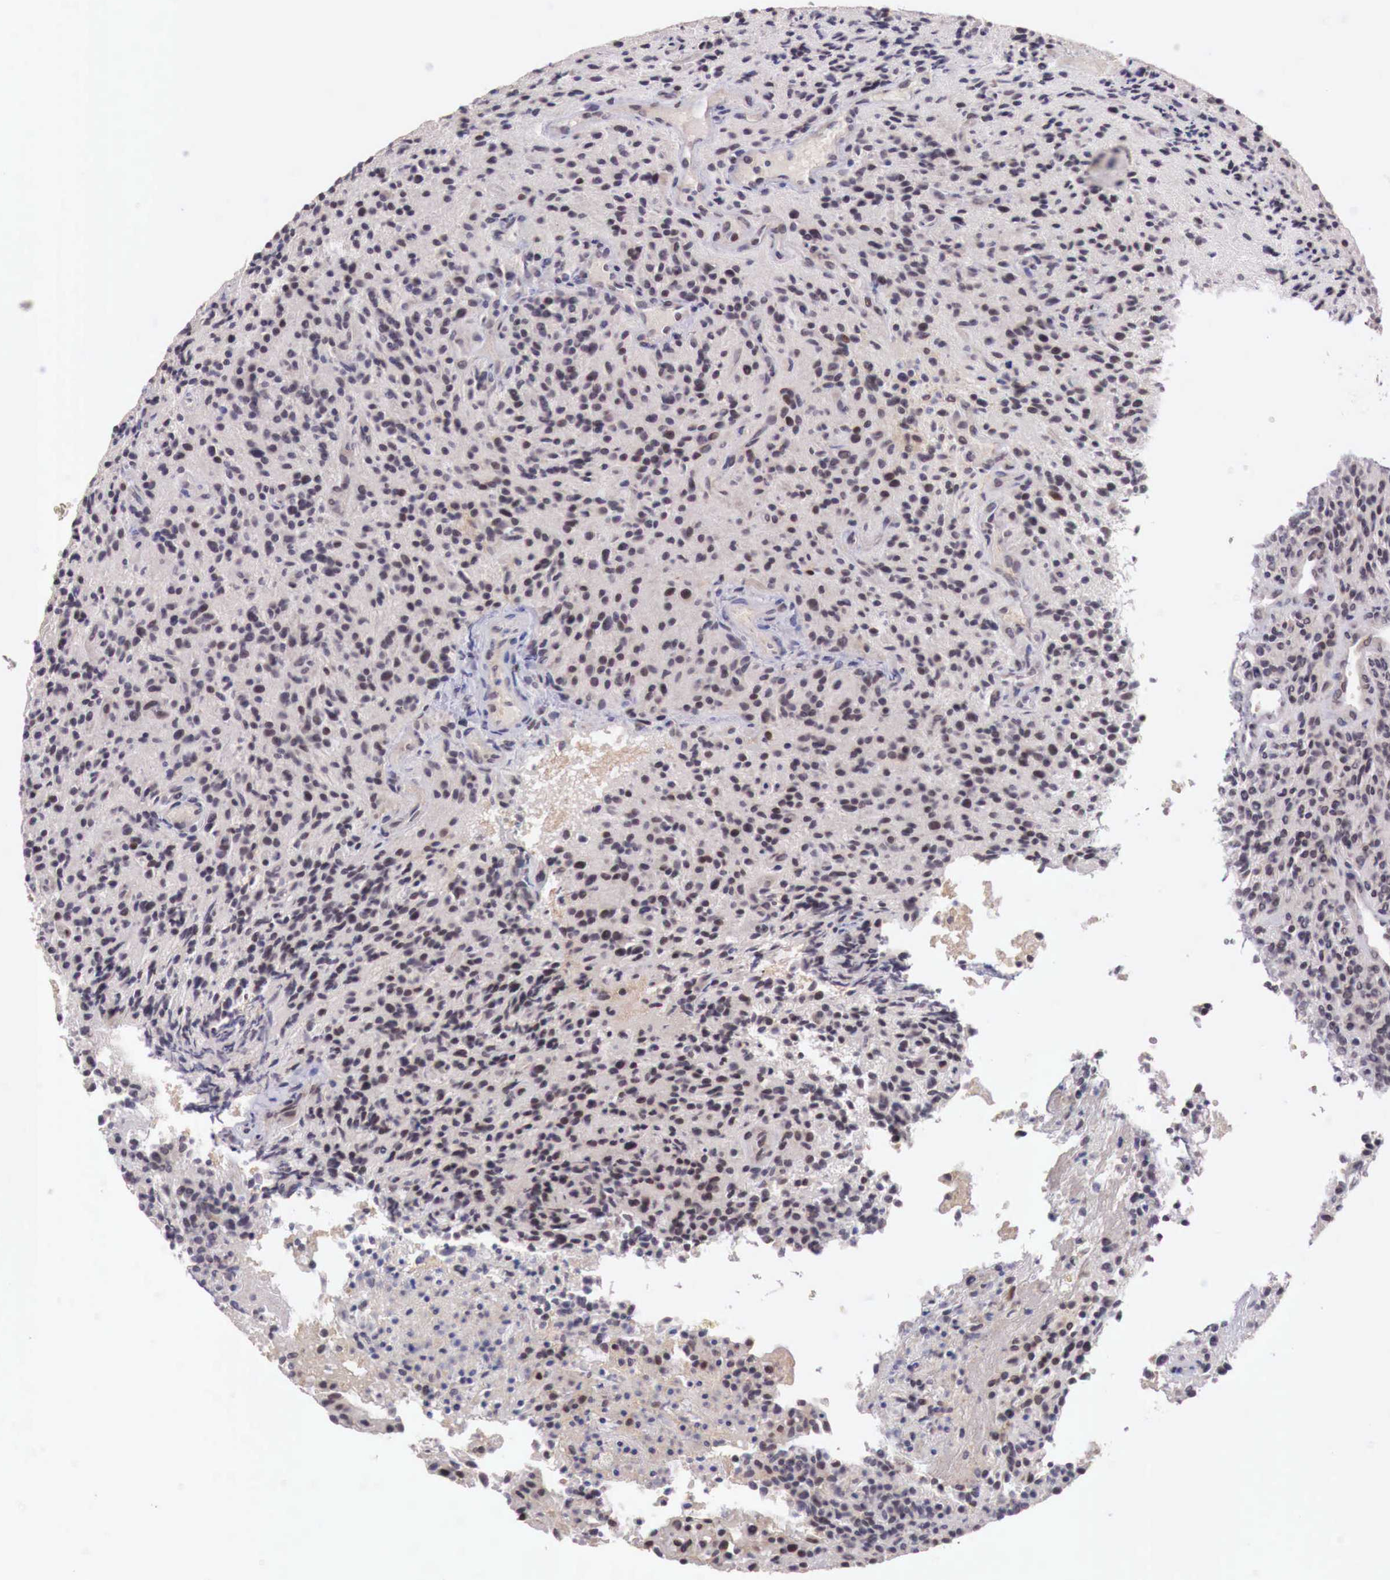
{"staining": {"intensity": "strong", "quantity": ">75%", "location": "cytoplasmic/membranous,nuclear"}, "tissue": "glioma", "cell_type": "Tumor cells", "image_type": "cancer", "snomed": [{"axis": "morphology", "description": "Glioma, malignant, High grade"}, {"axis": "topography", "description": "Brain"}], "caption": "This histopathology image exhibits IHC staining of human malignant glioma (high-grade), with high strong cytoplasmic/membranous and nuclear positivity in about >75% of tumor cells.", "gene": "FOXP2", "patient": {"sex": "female", "age": 13}}